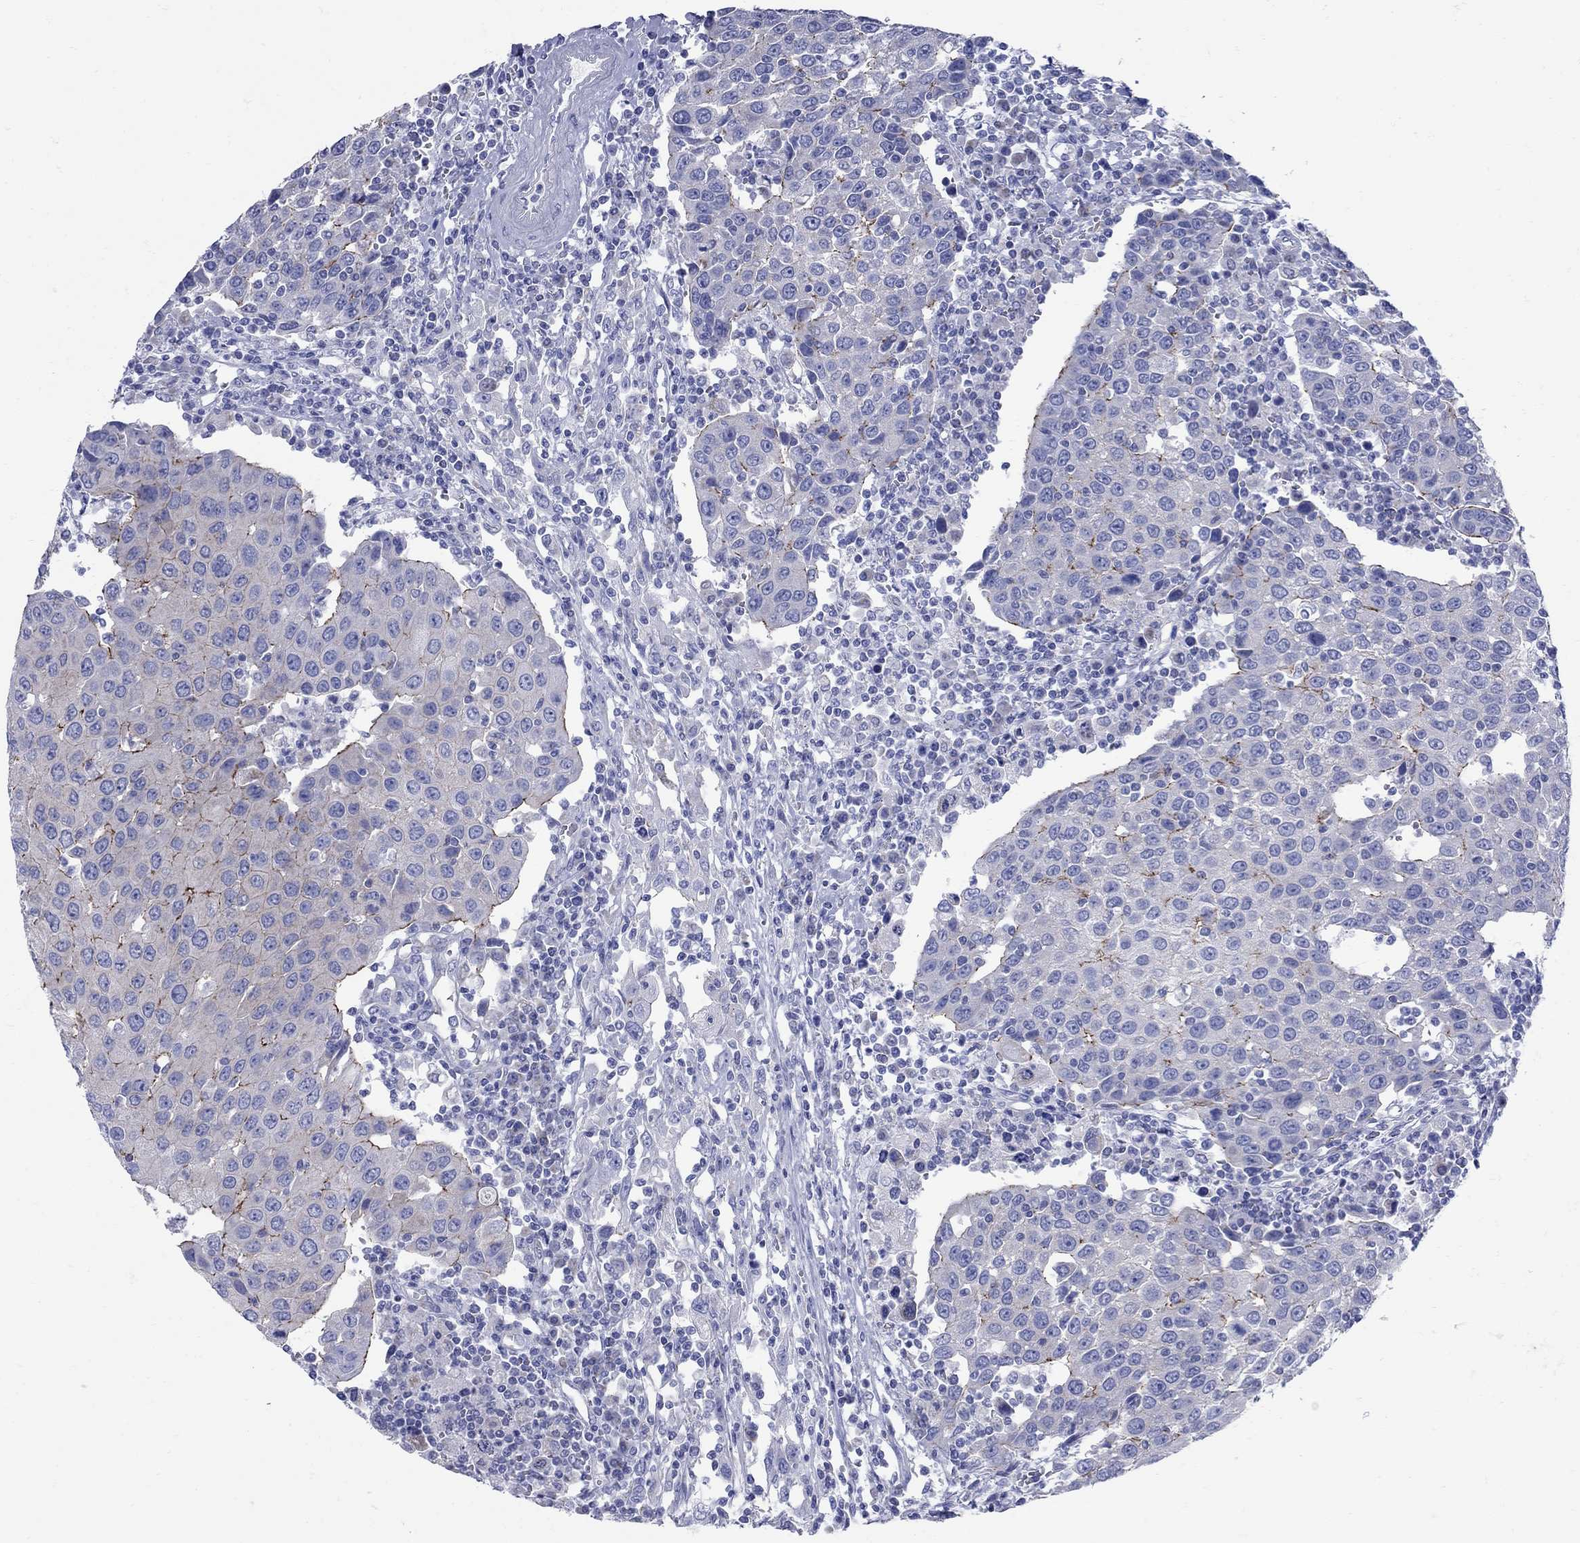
{"staining": {"intensity": "moderate", "quantity": "<25%", "location": "cytoplasmic/membranous"}, "tissue": "urothelial cancer", "cell_type": "Tumor cells", "image_type": "cancer", "snomed": [{"axis": "morphology", "description": "Urothelial carcinoma, High grade"}, {"axis": "topography", "description": "Urinary bladder"}], "caption": "A brown stain labels moderate cytoplasmic/membranous positivity of a protein in urothelial cancer tumor cells.", "gene": "PDZD3", "patient": {"sex": "female", "age": 85}}